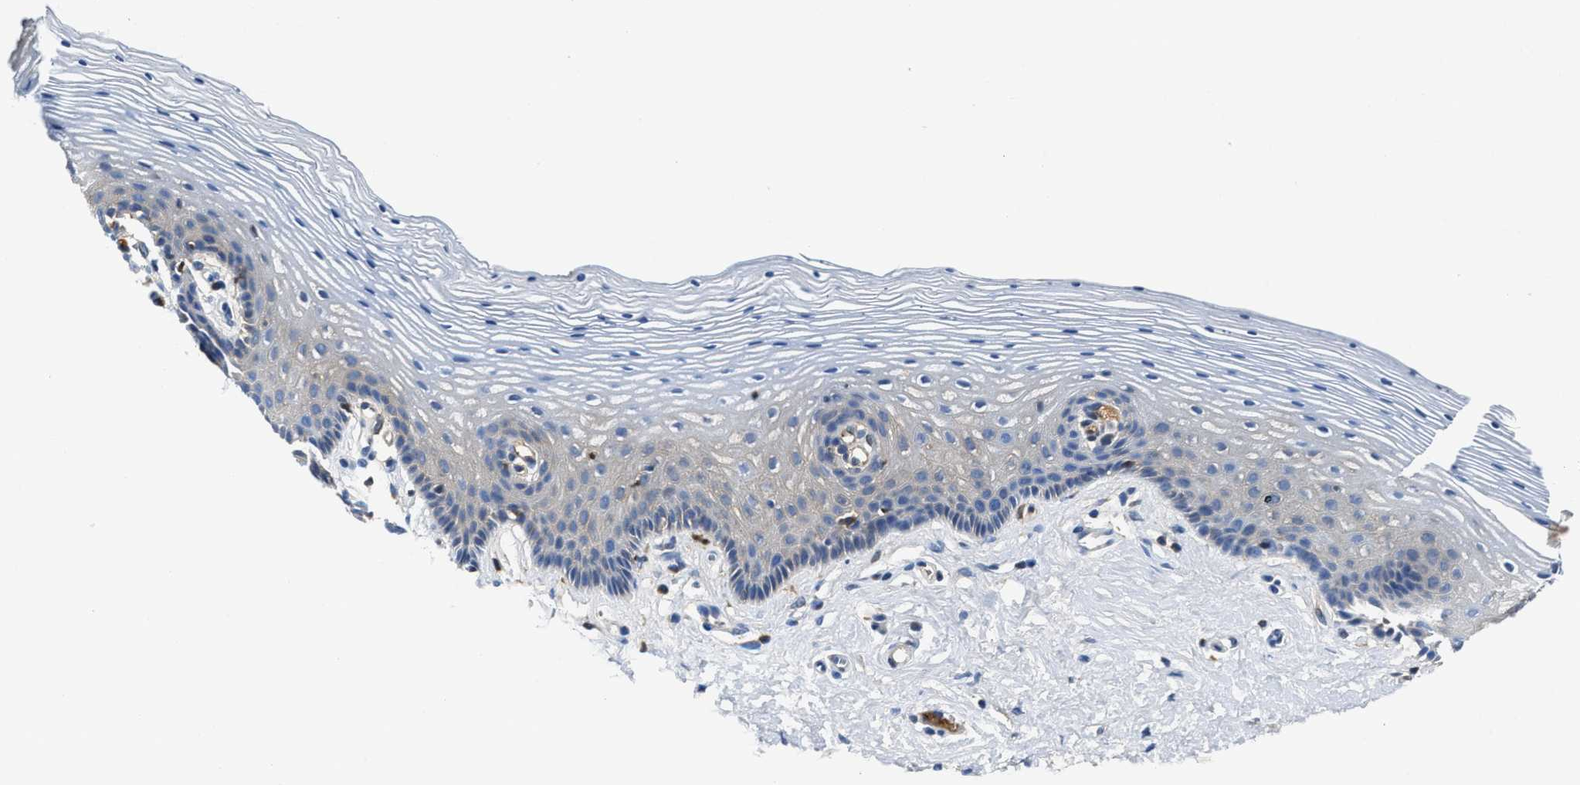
{"staining": {"intensity": "moderate", "quantity": "<25%", "location": "cytoplasmic/membranous"}, "tissue": "vagina", "cell_type": "Squamous epithelial cells", "image_type": "normal", "snomed": [{"axis": "morphology", "description": "Normal tissue, NOS"}, {"axis": "topography", "description": "Vagina"}], "caption": "Immunohistochemical staining of benign human vagina reveals <25% levels of moderate cytoplasmic/membranous protein positivity in approximately <25% of squamous epithelial cells.", "gene": "GC", "patient": {"sex": "female", "age": 32}}